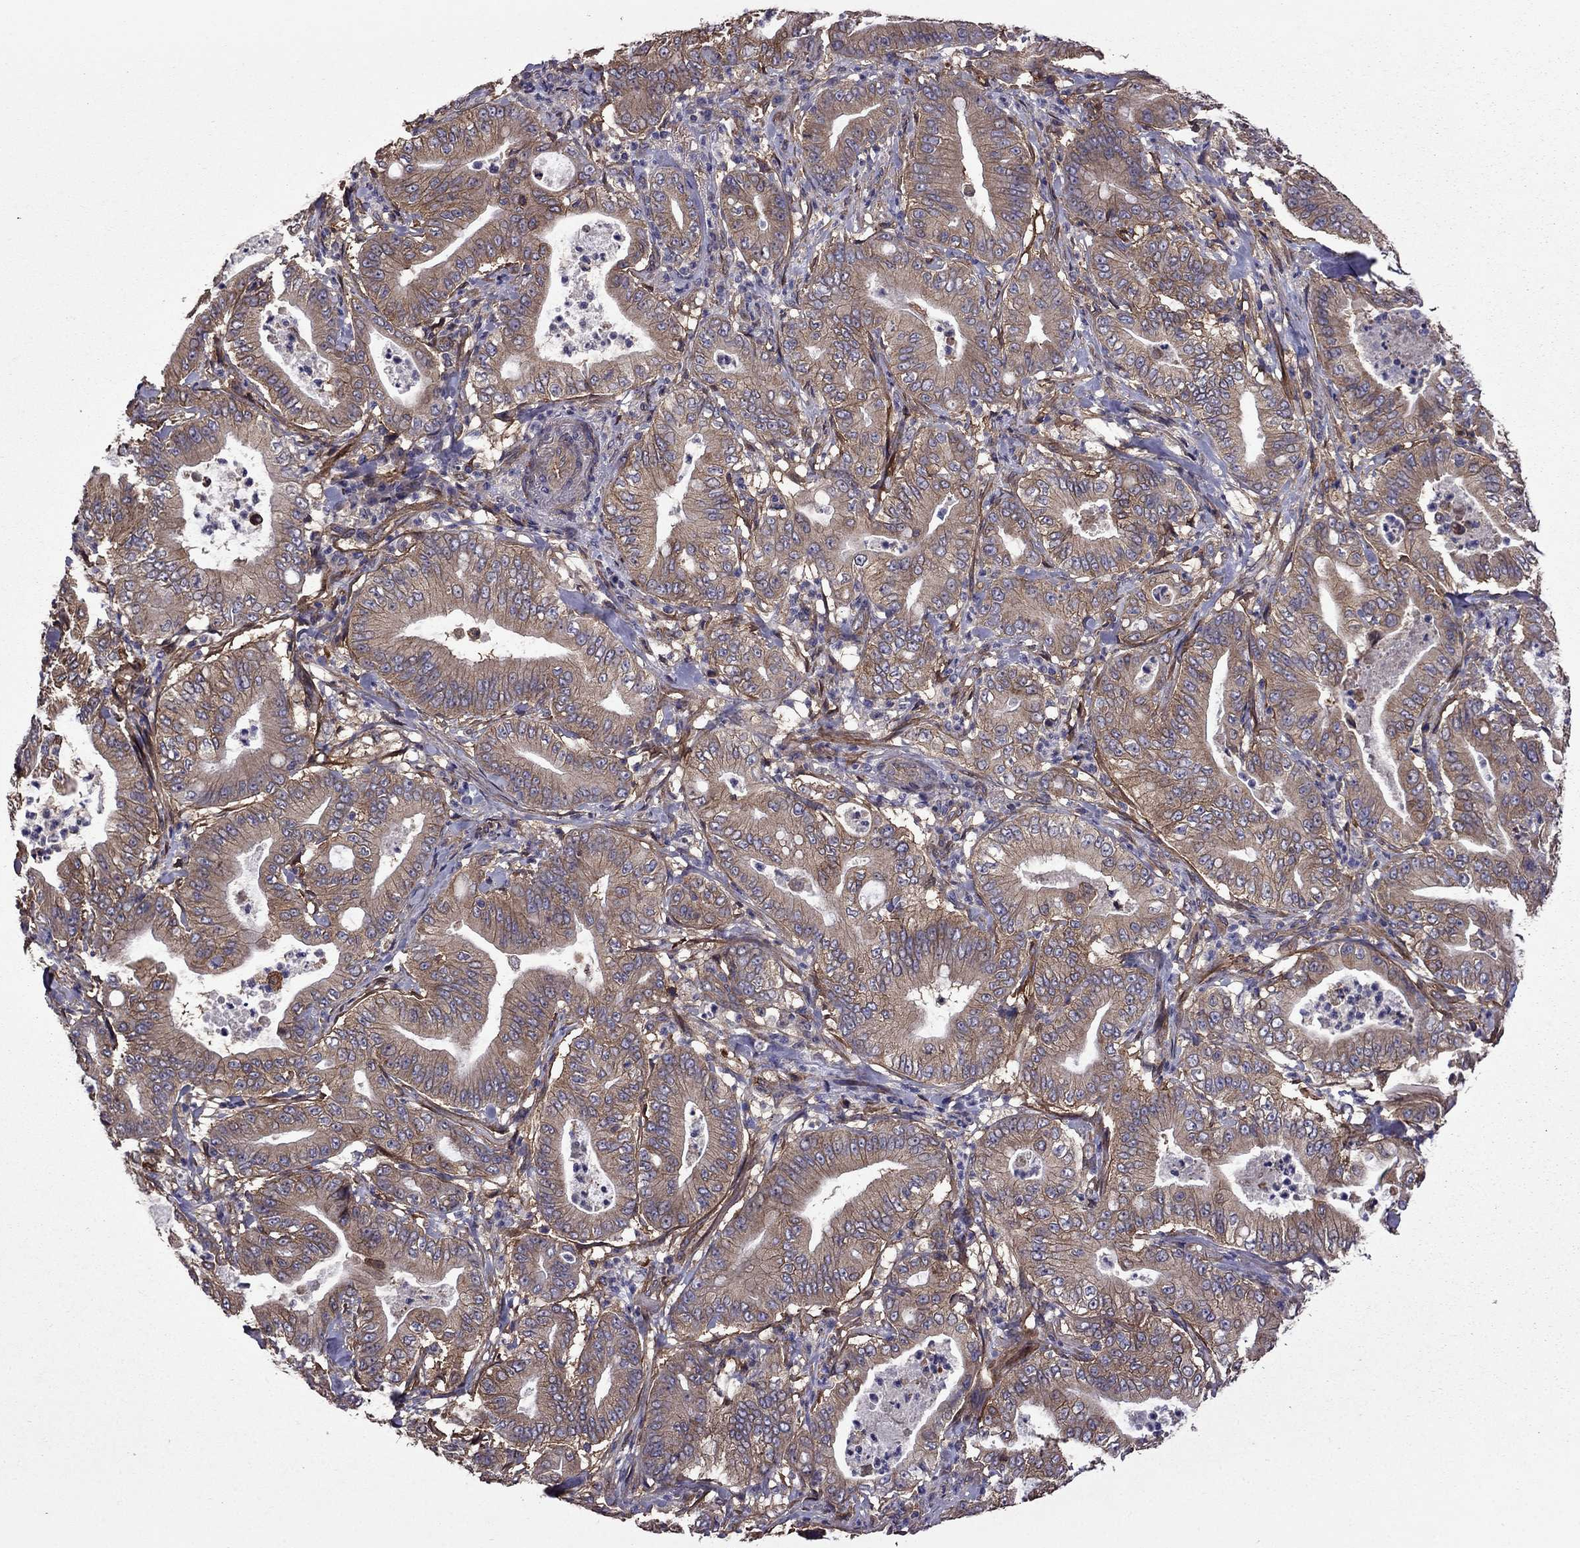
{"staining": {"intensity": "moderate", "quantity": ">75%", "location": "cytoplasmic/membranous"}, "tissue": "pancreatic cancer", "cell_type": "Tumor cells", "image_type": "cancer", "snomed": [{"axis": "morphology", "description": "Adenocarcinoma, NOS"}, {"axis": "topography", "description": "Pancreas"}], "caption": "Tumor cells demonstrate medium levels of moderate cytoplasmic/membranous staining in approximately >75% of cells in pancreatic adenocarcinoma.", "gene": "ITGB1", "patient": {"sex": "male", "age": 71}}